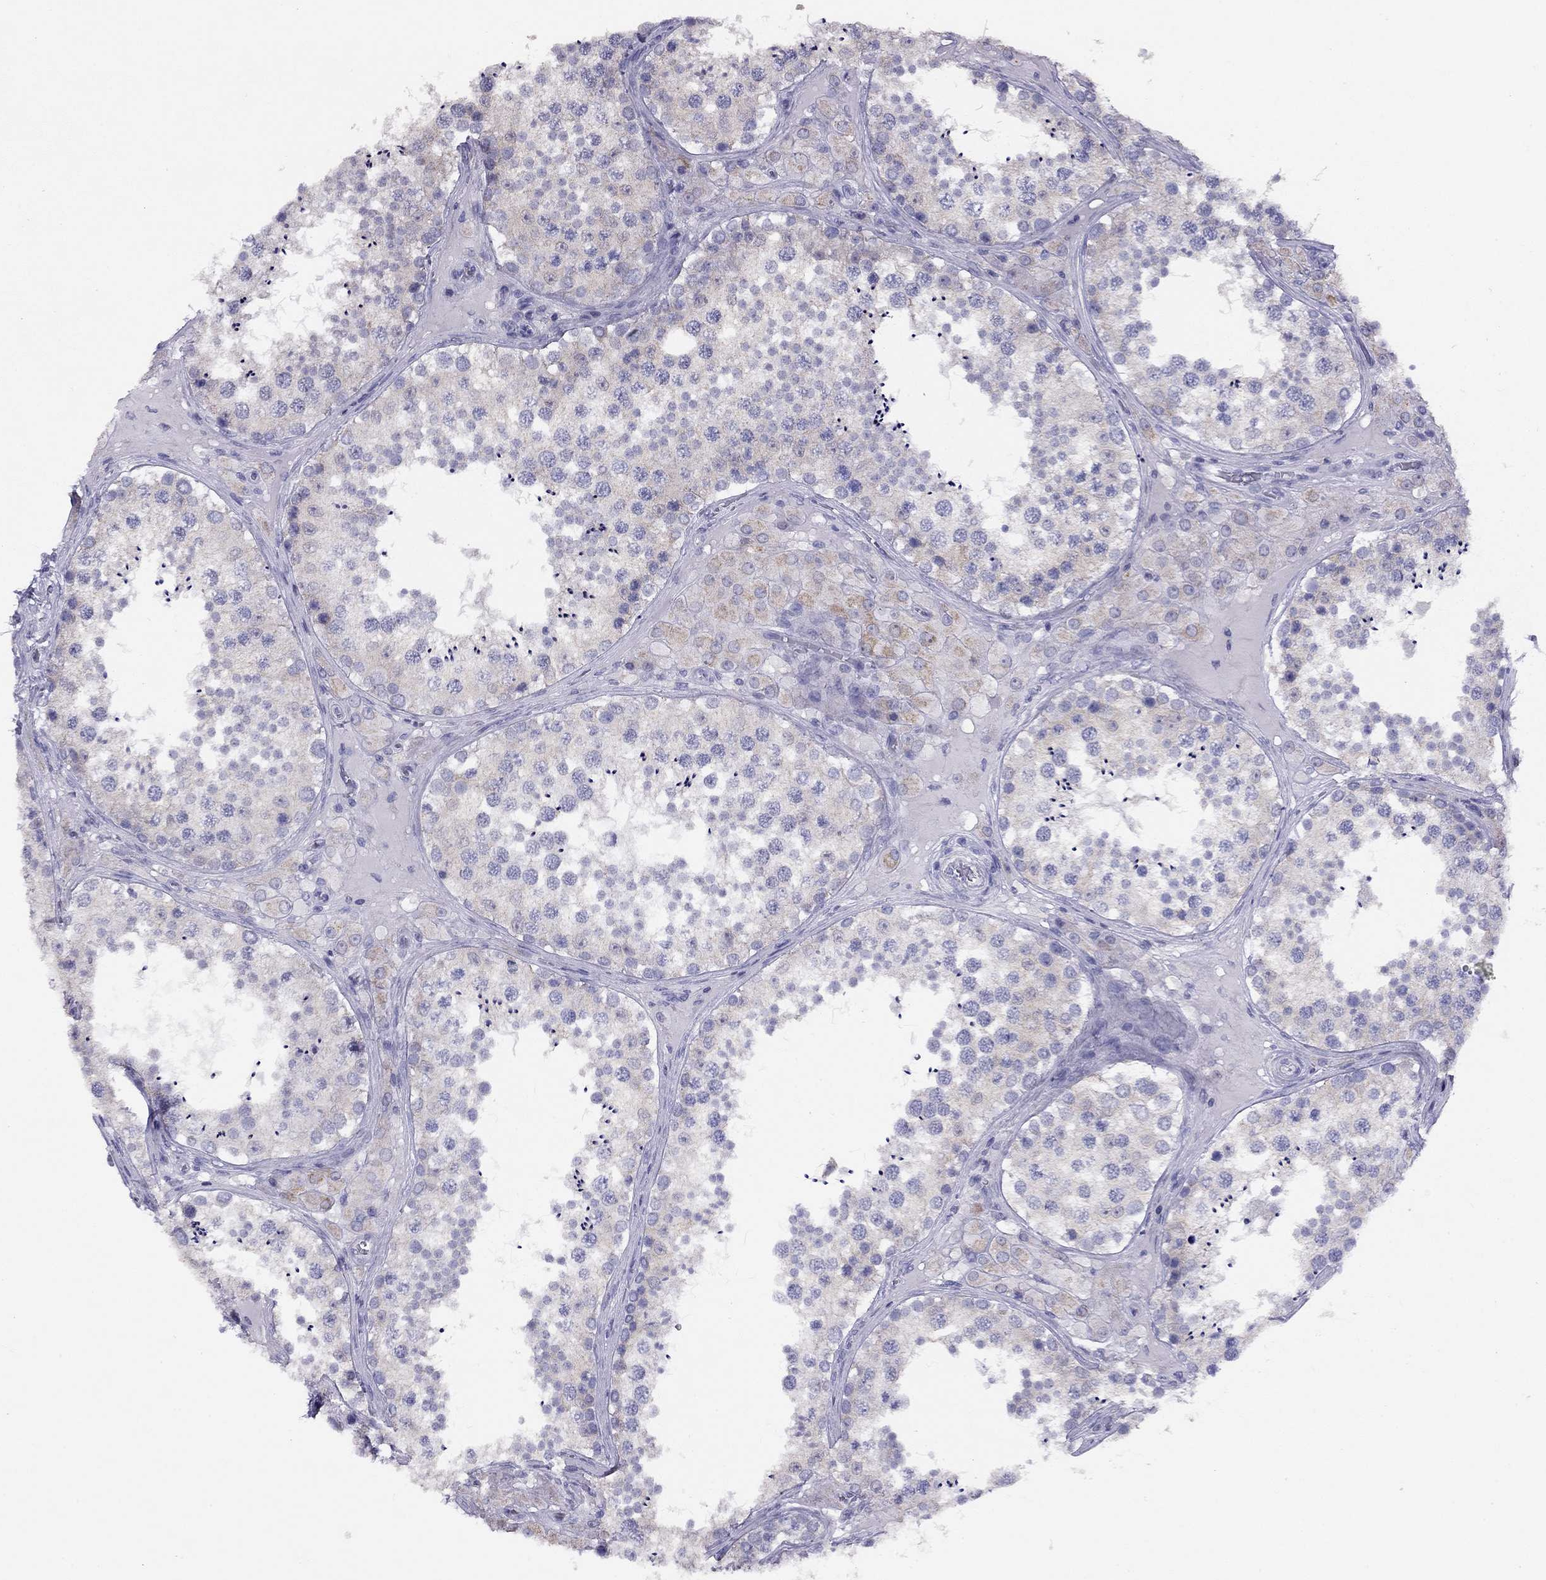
{"staining": {"intensity": "weak", "quantity": "25%-75%", "location": "cytoplasmic/membranous"}, "tissue": "testis", "cell_type": "Cells in seminiferous ducts", "image_type": "normal", "snomed": [{"axis": "morphology", "description": "Normal tissue, NOS"}, {"axis": "topography", "description": "Testis"}], "caption": "This micrograph demonstrates benign testis stained with immunohistochemistry (IHC) to label a protein in brown. The cytoplasmic/membranous of cells in seminiferous ducts show weak positivity for the protein. Nuclei are counter-stained blue.", "gene": "CITED1", "patient": {"sex": "male", "age": 34}}